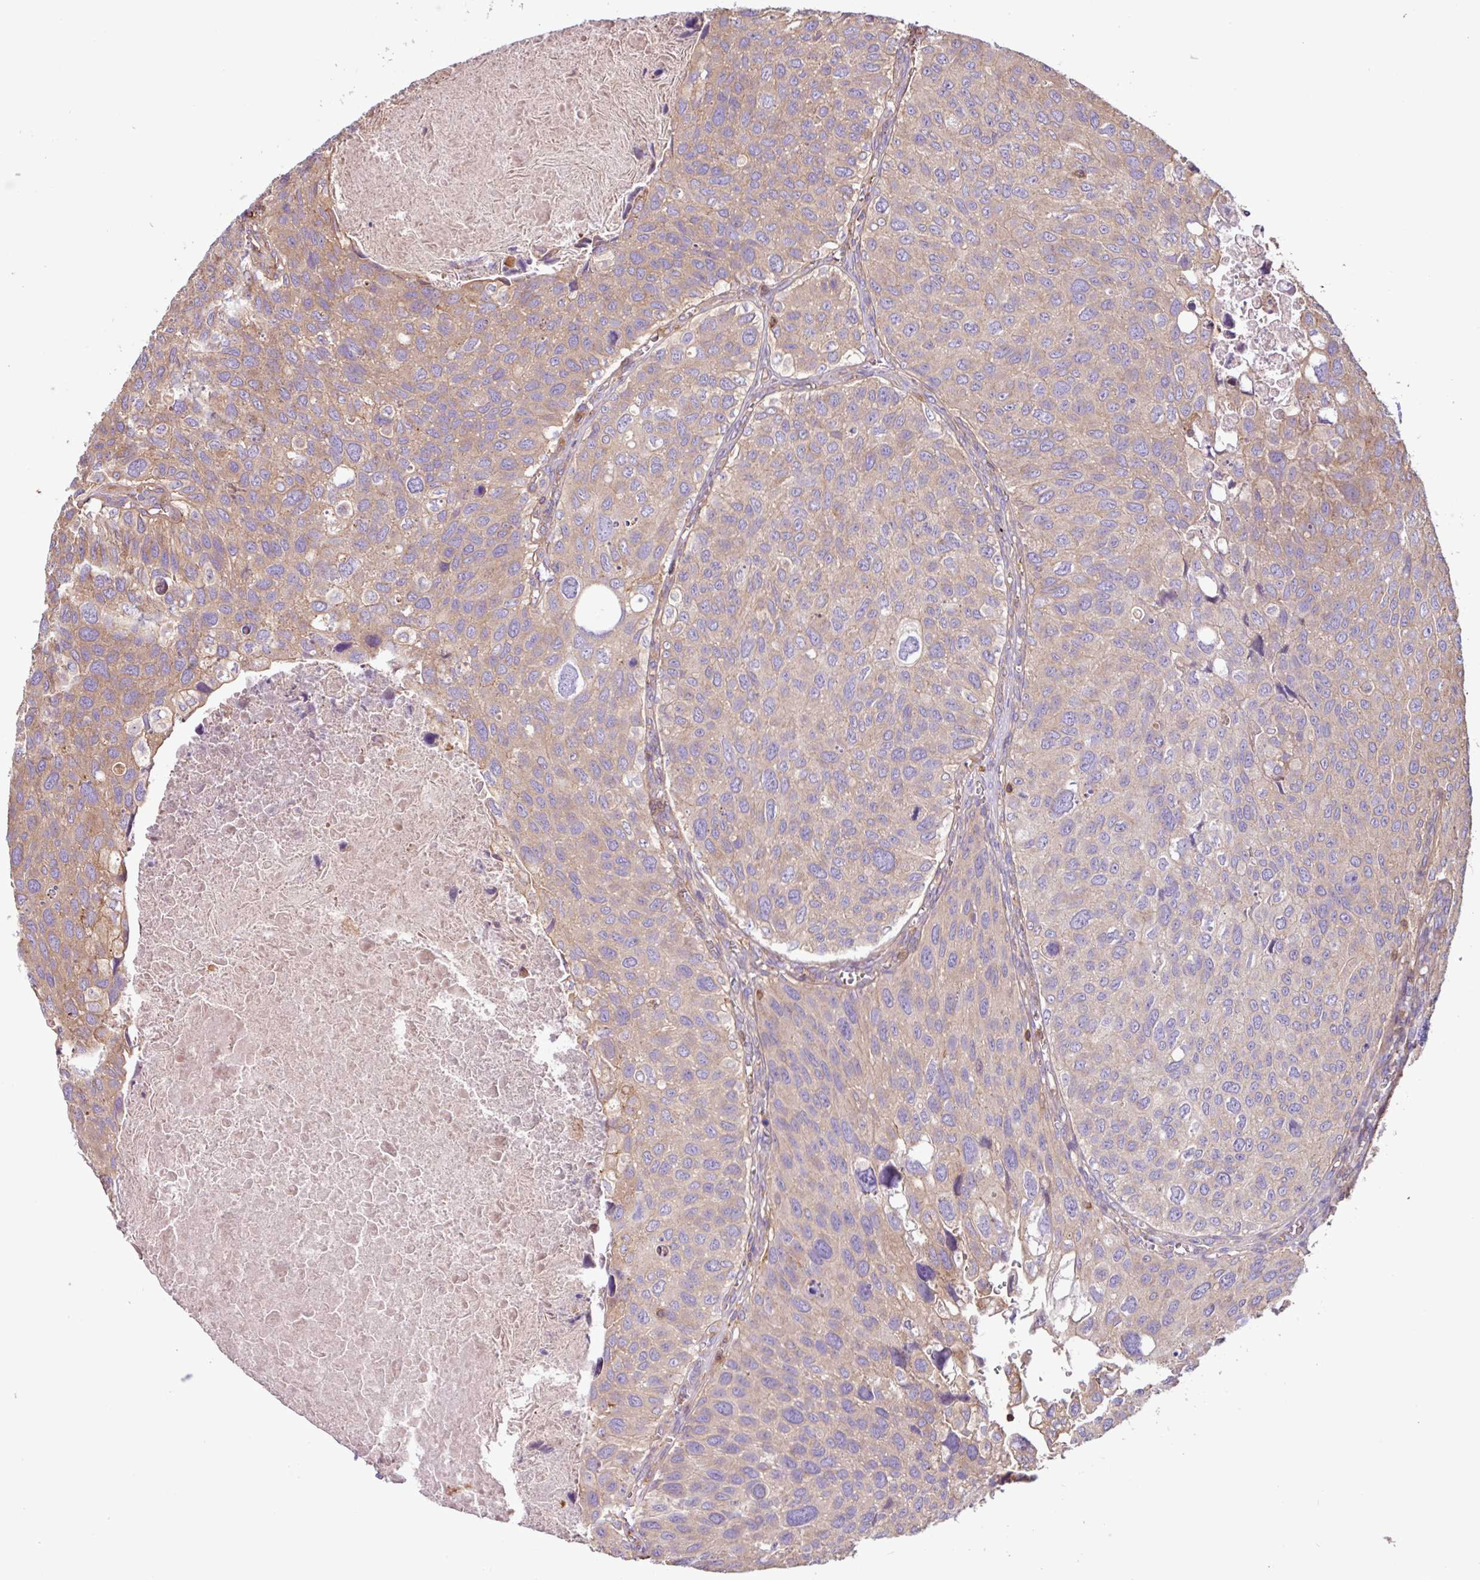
{"staining": {"intensity": "weak", "quantity": "25%-75%", "location": "cytoplasmic/membranous"}, "tissue": "urothelial cancer", "cell_type": "Tumor cells", "image_type": "cancer", "snomed": [{"axis": "morphology", "description": "Urothelial carcinoma, NOS"}, {"axis": "topography", "description": "Urinary bladder"}], "caption": "The histopathology image displays staining of urothelial cancer, revealing weak cytoplasmic/membranous protein positivity (brown color) within tumor cells.", "gene": "ACTR3", "patient": {"sex": "male", "age": 80}}